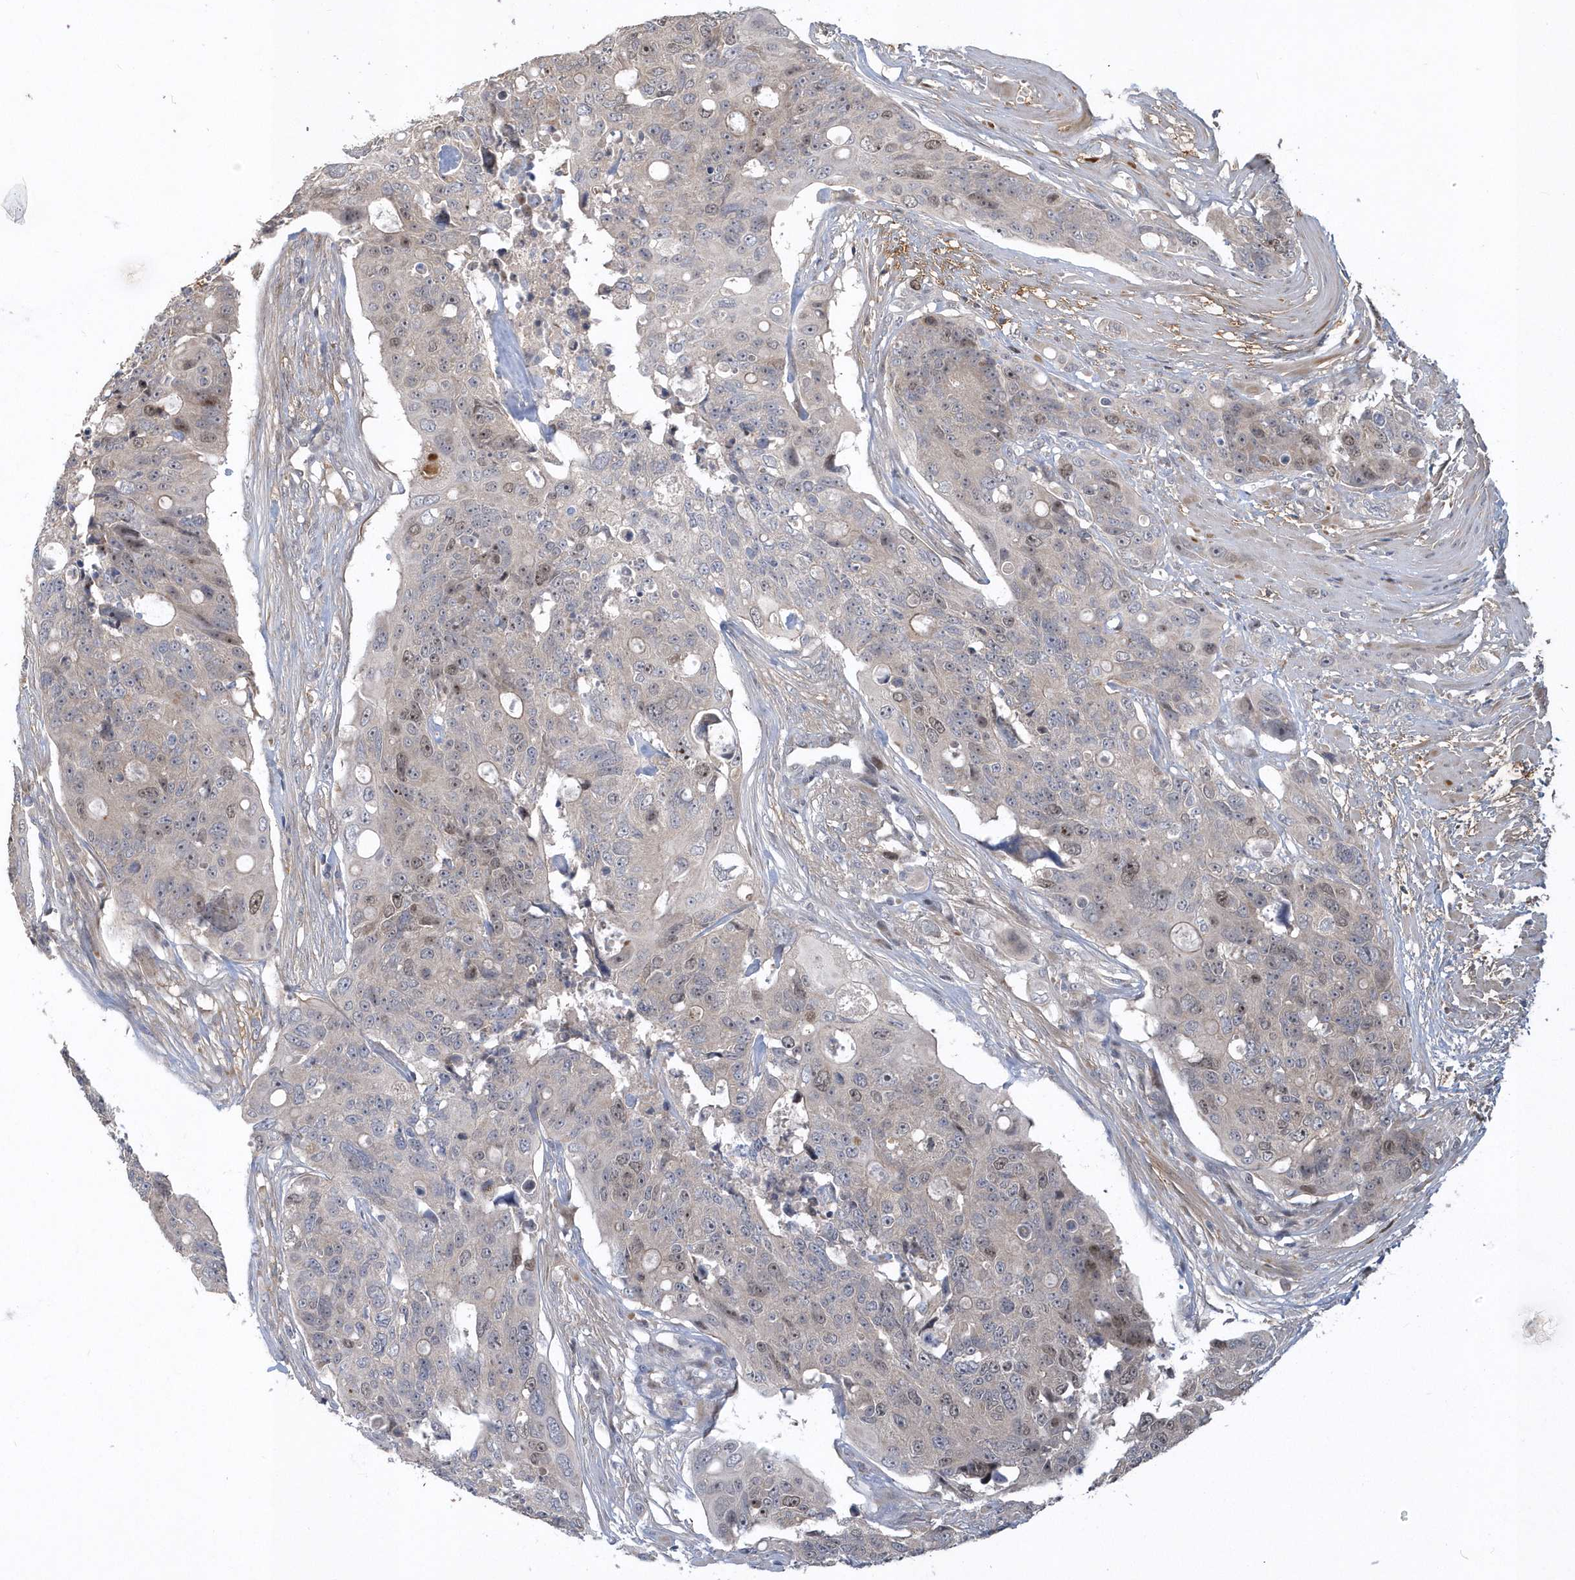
{"staining": {"intensity": "moderate", "quantity": "<25%", "location": "nuclear"}, "tissue": "colorectal cancer", "cell_type": "Tumor cells", "image_type": "cancer", "snomed": [{"axis": "morphology", "description": "Adenocarcinoma, NOS"}, {"axis": "topography", "description": "Colon"}], "caption": "DAB immunohistochemical staining of colorectal cancer displays moderate nuclear protein staining in about <25% of tumor cells.", "gene": "TRAIP", "patient": {"sex": "female", "age": 57}}